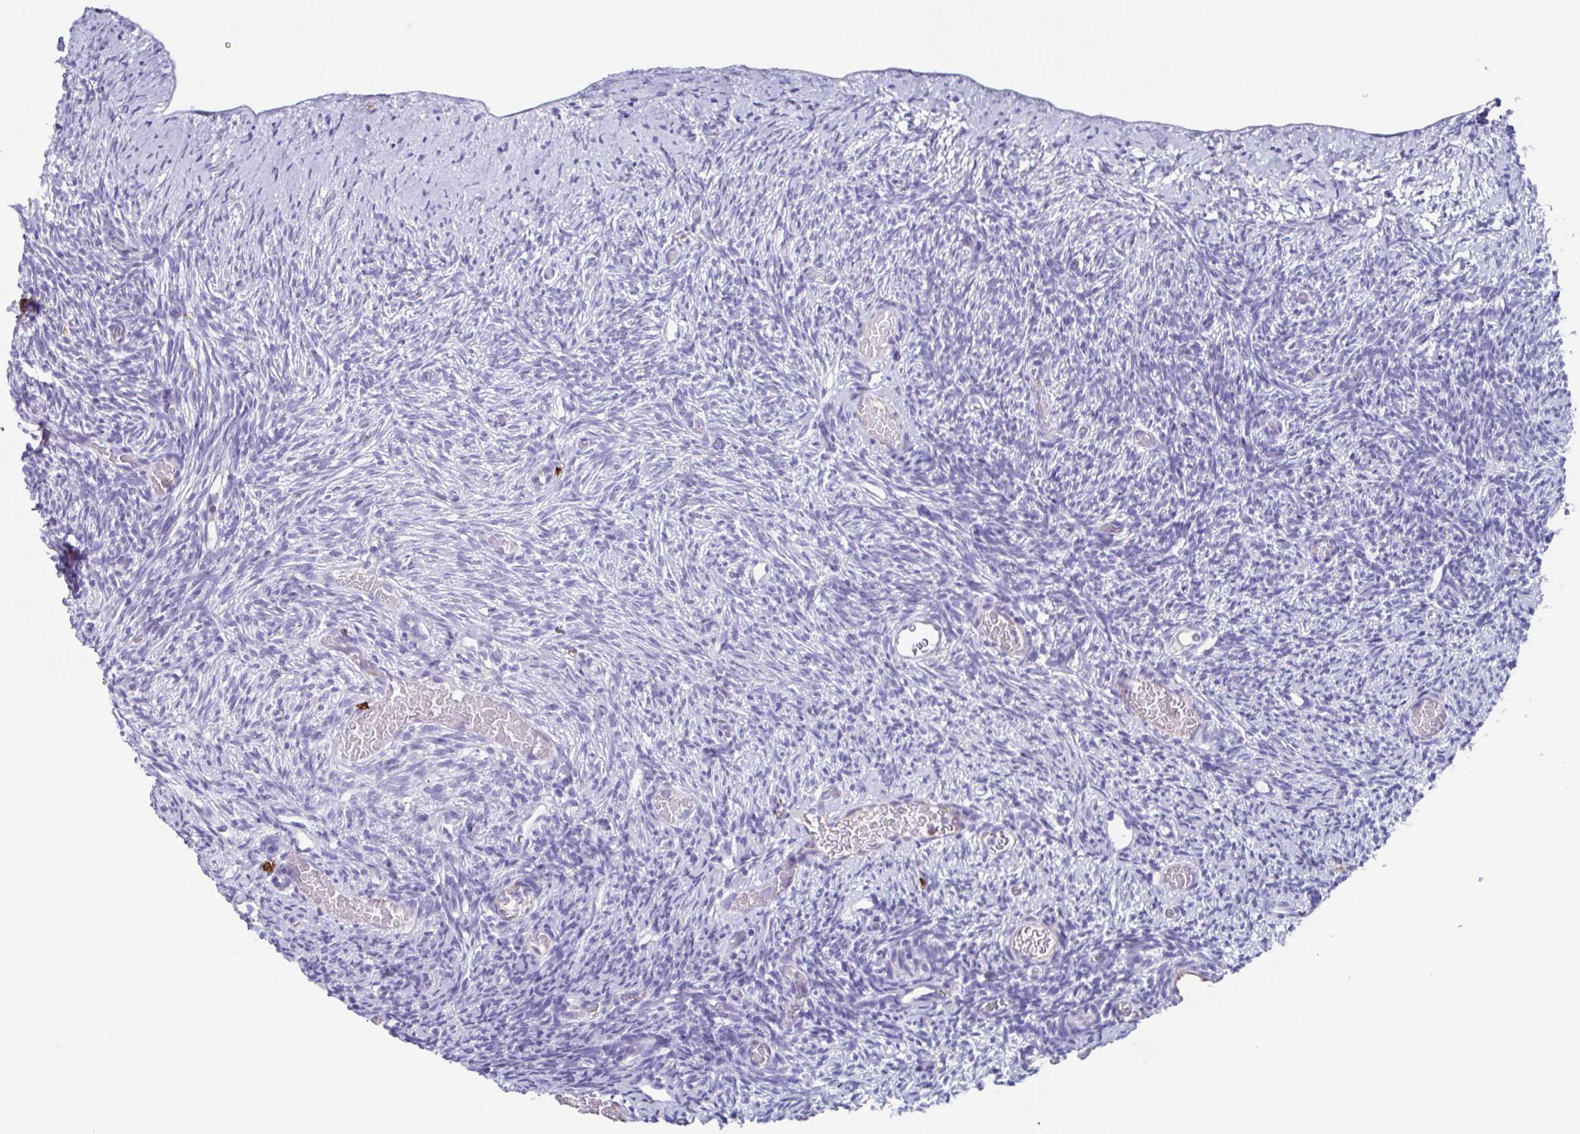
{"staining": {"intensity": "strong", "quantity": ">75%", "location": "cytoplasmic/membranous"}, "tissue": "ovary", "cell_type": "Follicle cells", "image_type": "normal", "snomed": [{"axis": "morphology", "description": "Normal tissue, NOS"}, {"axis": "topography", "description": "Ovary"}], "caption": "Normal ovary was stained to show a protein in brown. There is high levels of strong cytoplasmic/membranous positivity in approximately >75% of follicle cells.", "gene": "TPD52", "patient": {"sex": "female", "age": 39}}